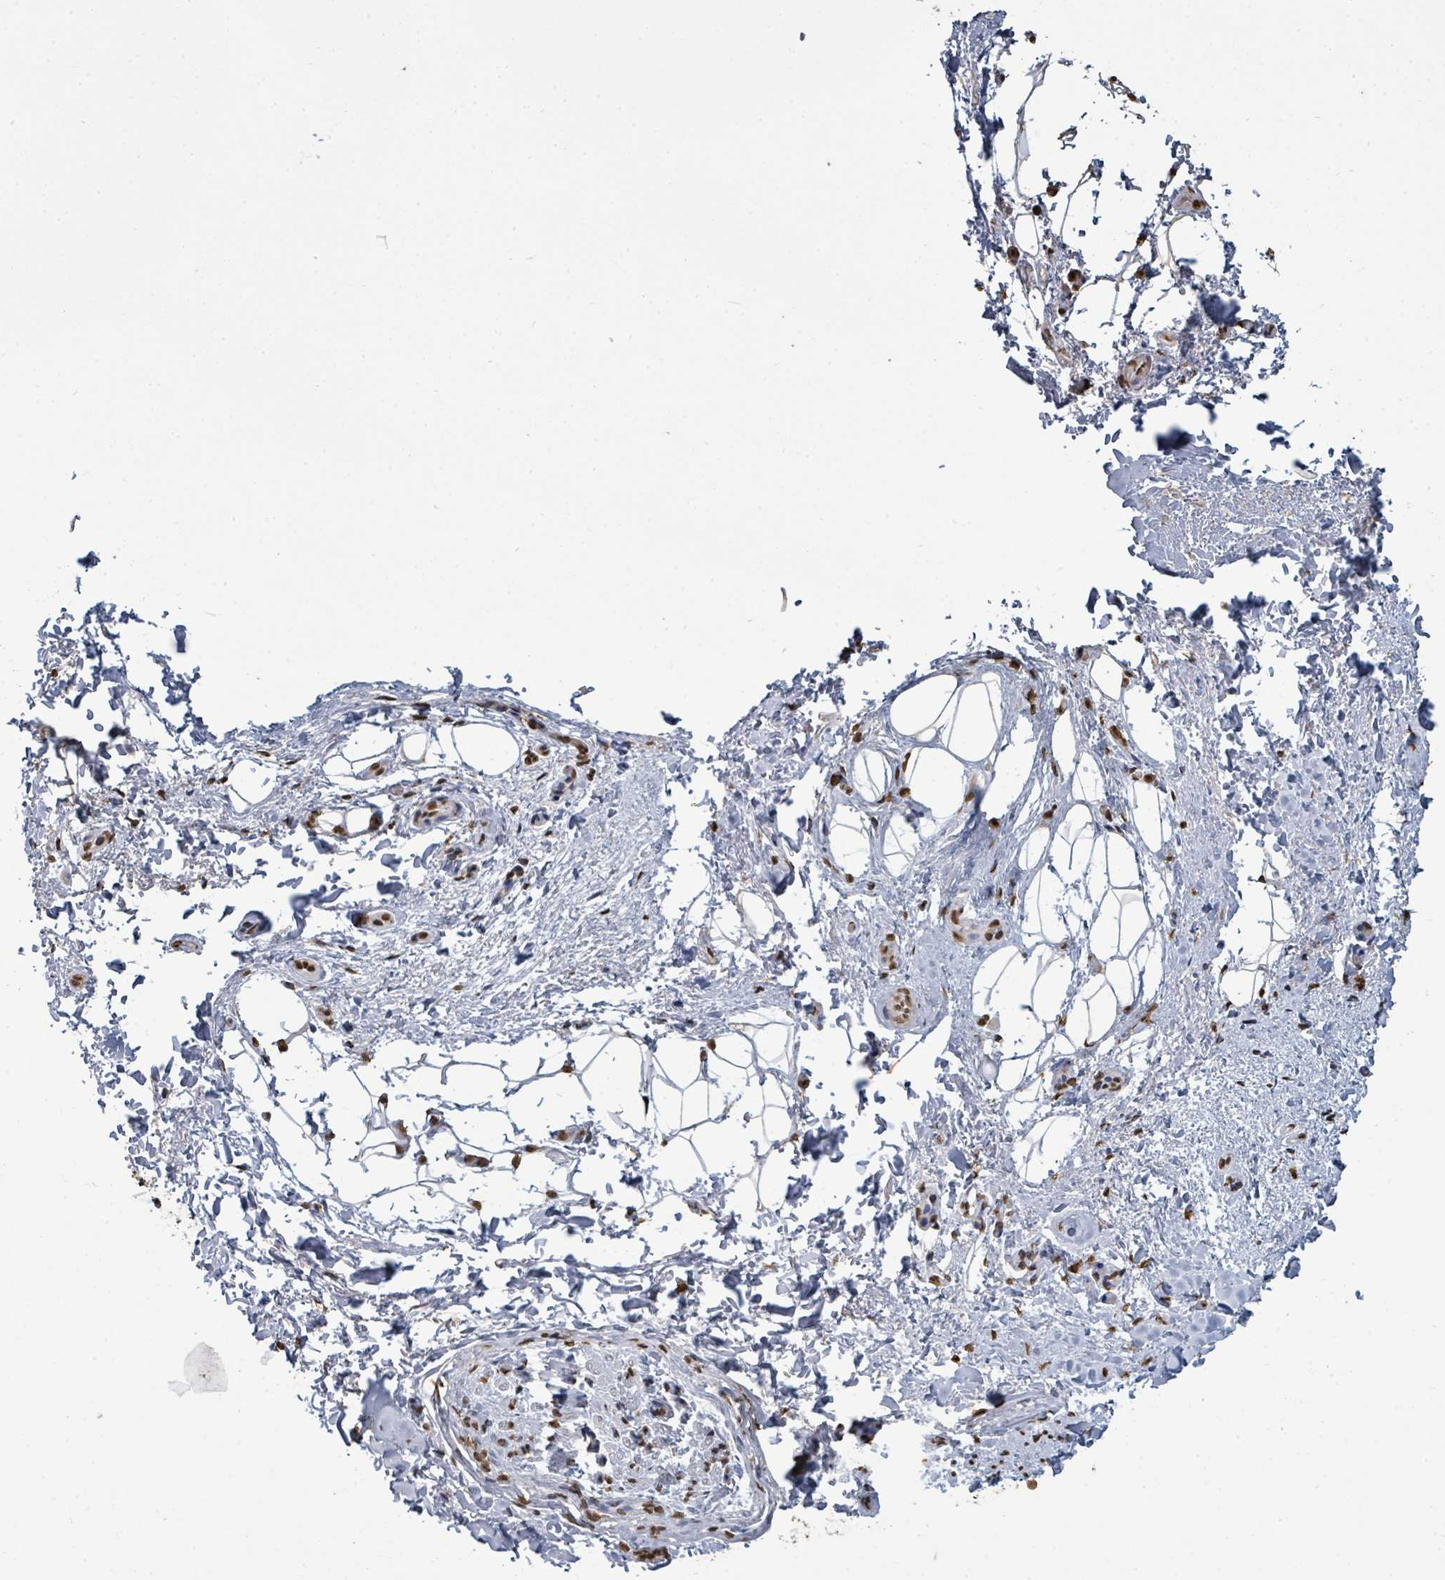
{"staining": {"intensity": "negative", "quantity": "none", "location": "none"}, "tissue": "adipose tissue", "cell_type": "Adipocytes", "image_type": "normal", "snomed": [{"axis": "morphology", "description": "Normal tissue, NOS"}, {"axis": "topography", "description": "Peripheral nerve tissue"}], "caption": "This is an immunohistochemistry micrograph of benign human adipose tissue. There is no expression in adipocytes.", "gene": "MRPS12", "patient": {"sex": "female", "age": 61}}